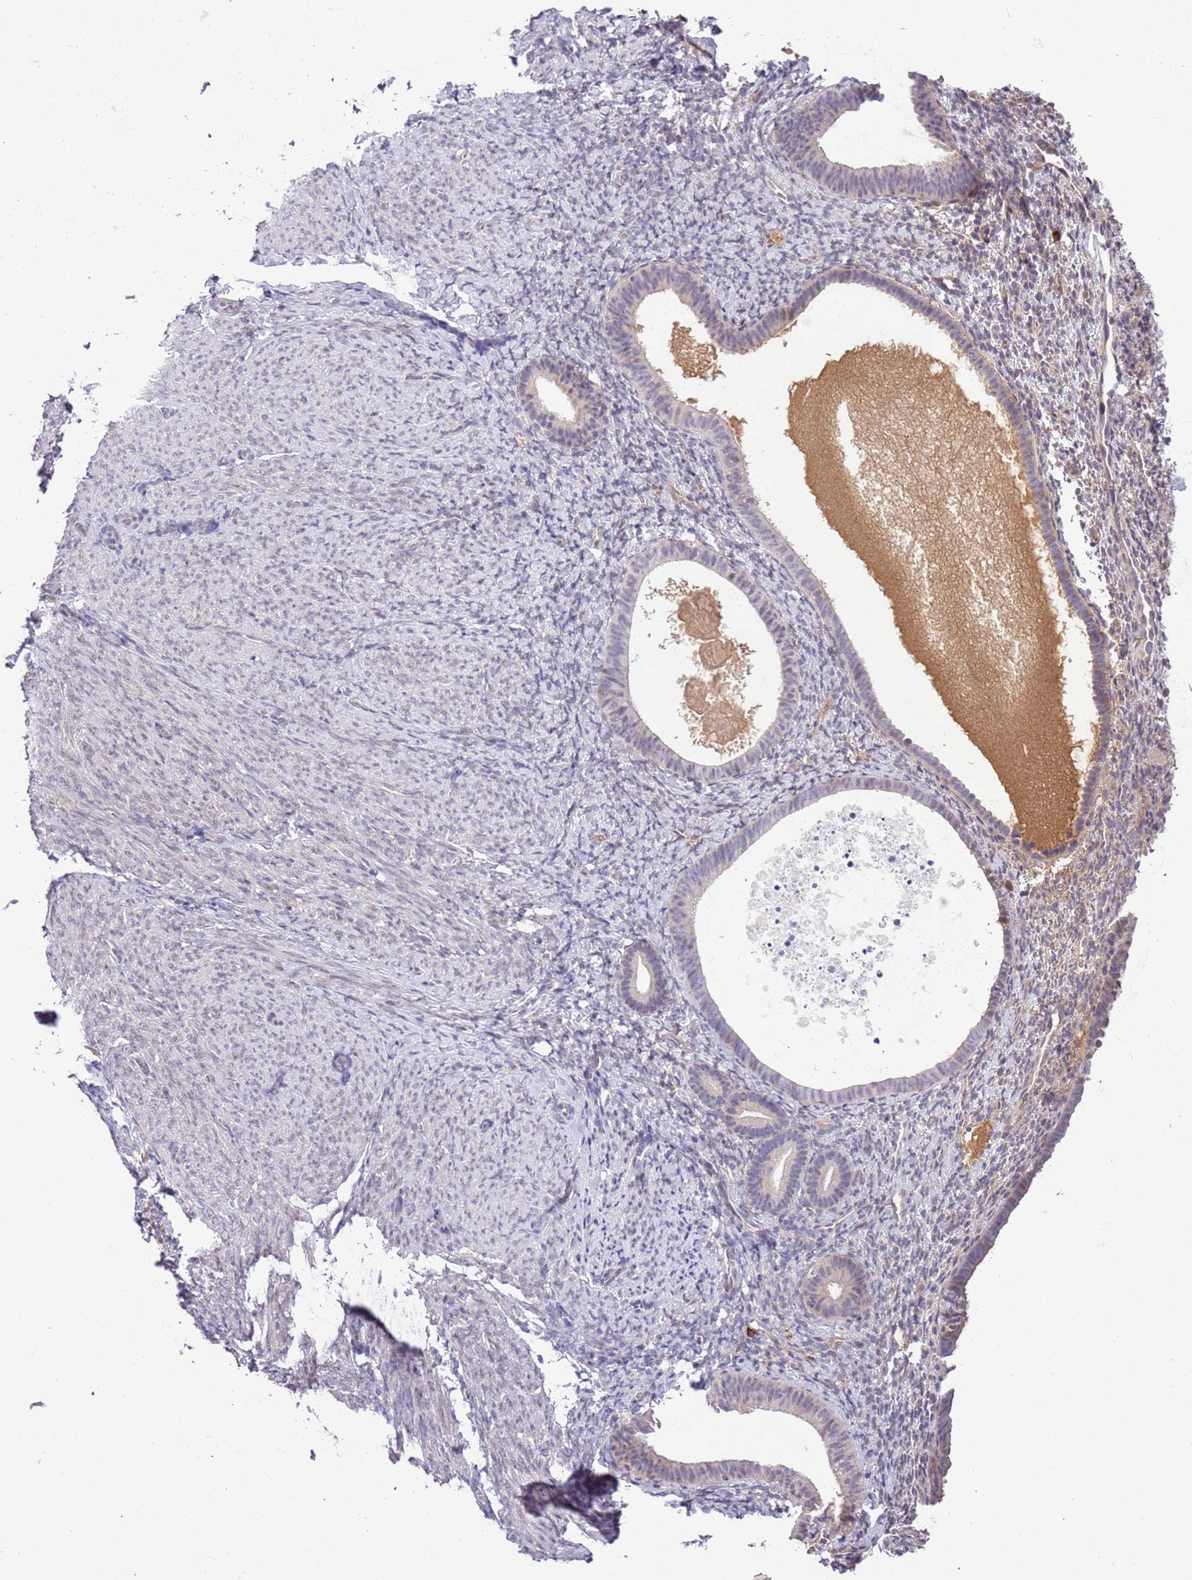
{"staining": {"intensity": "negative", "quantity": "none", "location": "none"}, "tissue": "endometrium", "cell_type": "Cells in endometrial stroma", "image_type": "normal", "snomed": [{"axis": "morphology", "description": "Normal tissue, NOS"}, {"axis": "topography", "description": "Endometrium"}], "caption": "DAB immunohistochemical staining of unremarkable human endometrium reveals no significant expression in cells in endometrial stroma.", "gene": "MAGEF1", "patient": {"sex": "female", "age": 65}}